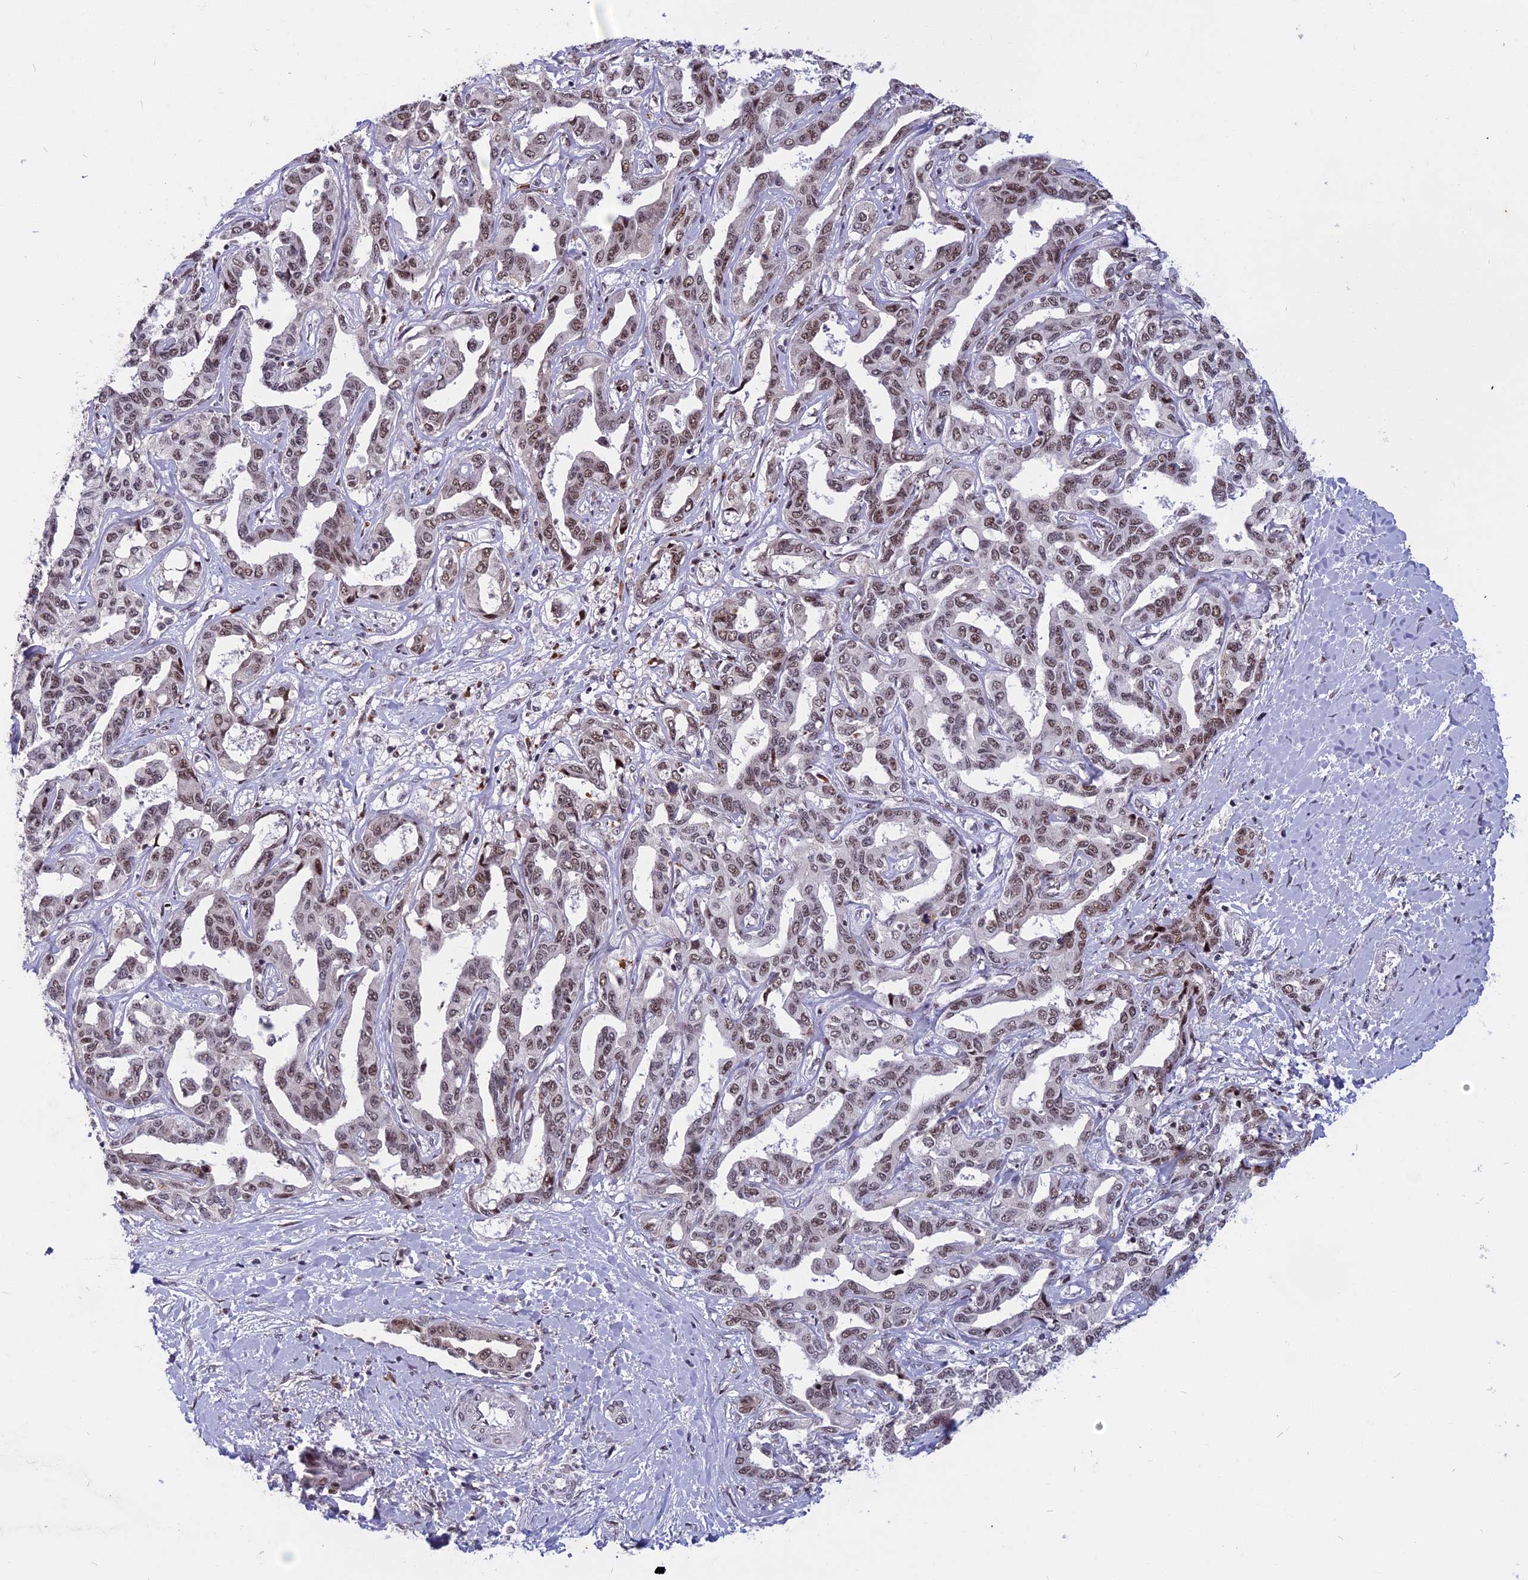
{"staining": {"intensity": "moderate", "quantity": "25%-75%", "location": "nuclear"}, "tissue": "liver cancer", "cell_type": "Tumor cells", "image_type": "cancer", "snomed": [{"axis": "morphology", "description": "Cholangiocarcinoma"}, {"axis": "topography", "description": "Liver"}], "caption": "This micrograph exhibits immunohistochemistry staining of cholangiocarcinoma (liver), with medium moderate nuclear expression in approximately 25%-75% of tumor cells.", "gene": "CDC7", "patient": {"sex": "male", "age": 59}}